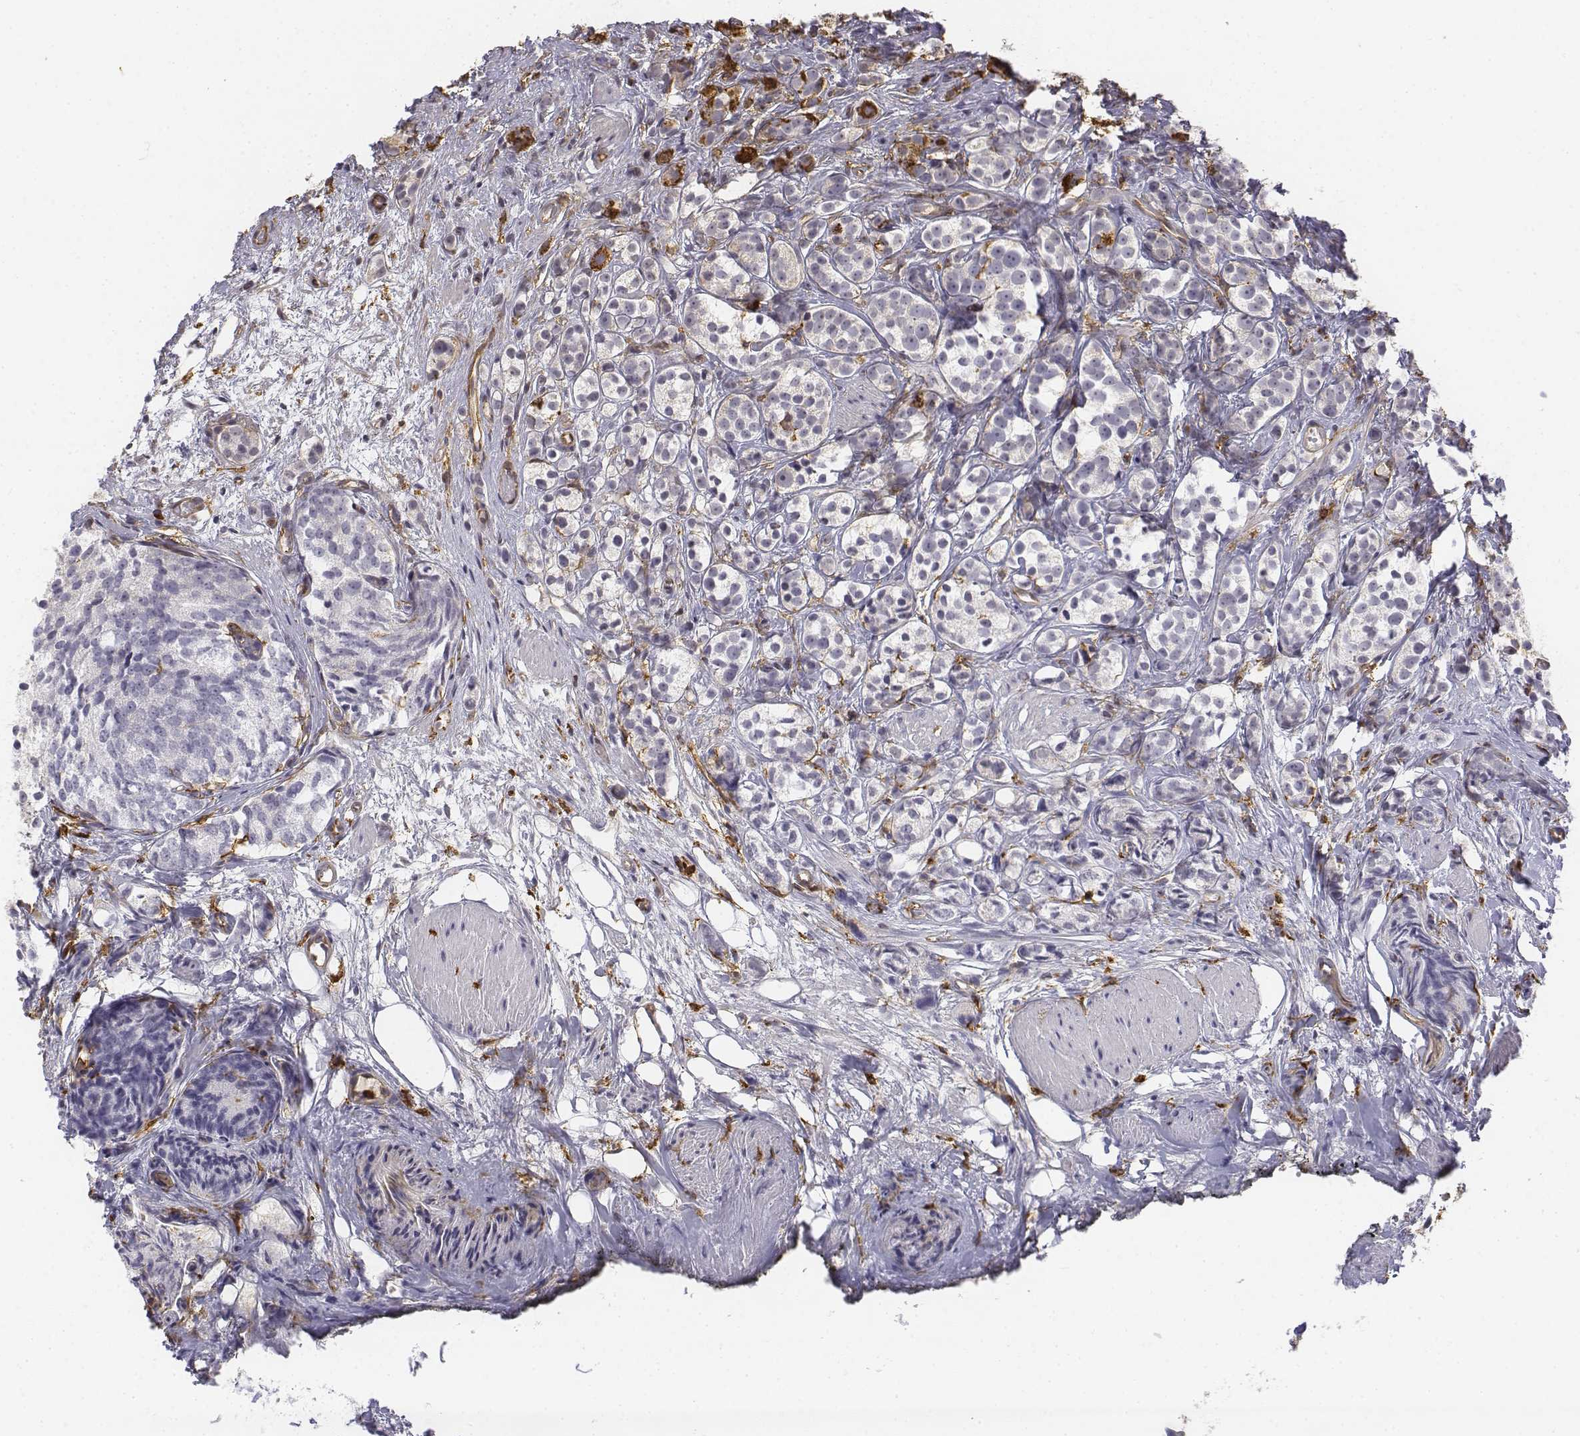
{"staining": {"intensity": "negative", "quantity": "none", "location": "none"}, "tissue": "prostate cancer", "cell_type": "Tumor cells", "image_type": "cancer", "snomed": [{"axis": "morphology", "description": "Adenocarcinoma, High grade"}, {"axis": "topography", "description": "Prostate"}], "caption": "DAB (3,3'-diaminobenzidine) immunohistochemical staining of human prostate cancer (adenocarcinoma (high-grade)) demonstrates no significant staining in tumor cells. (Brightfield microscopy of DAB (3,3'-diaminobenzidine) immunohistochemistry (IHC) at high magnification).", "gene": "CD14", "patient": {"sex": "male", "age": 53}}